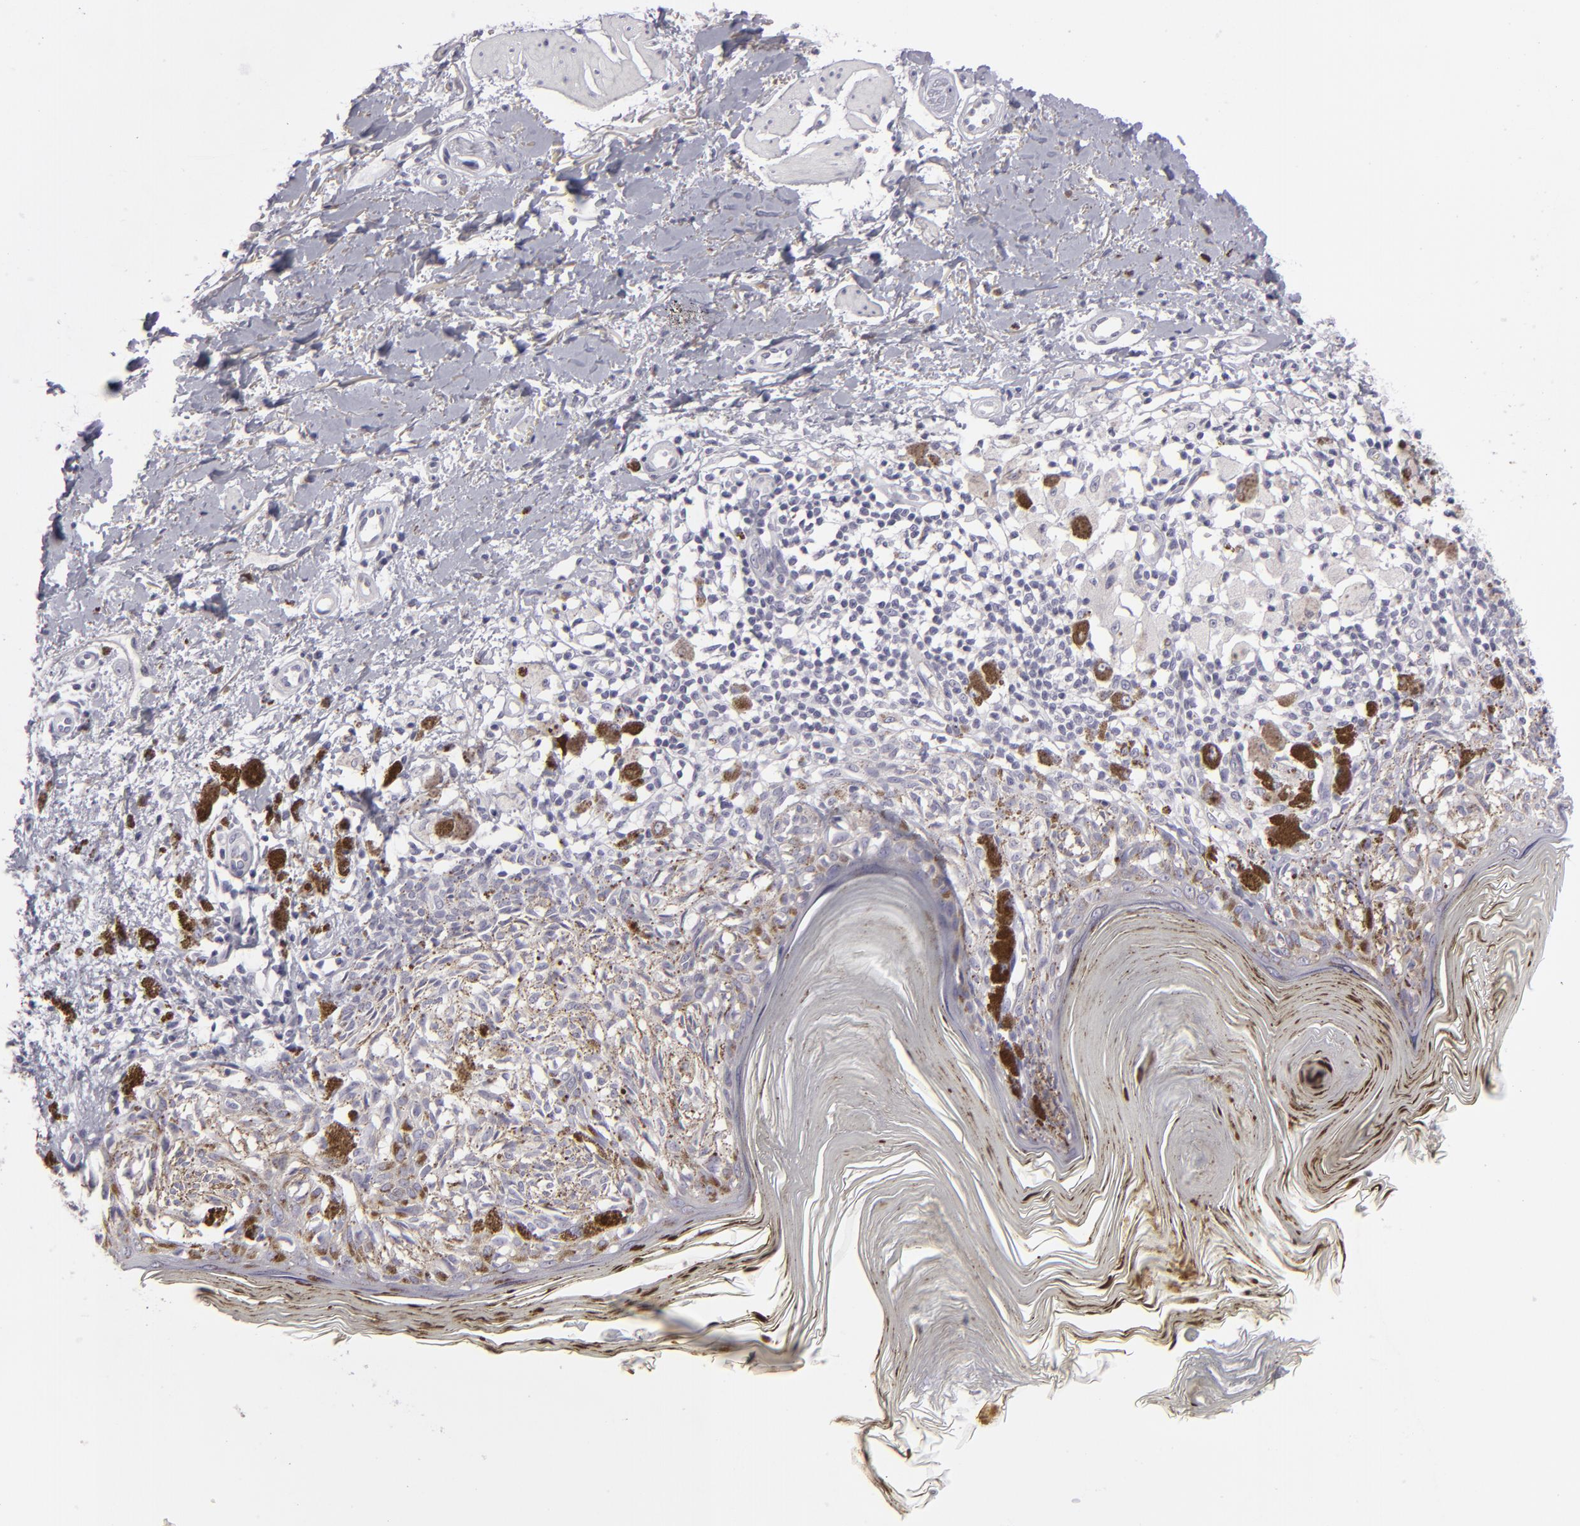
{"staining": {"intensity": "weak", "quantity": "25%-75%", "location": "cytoplasmic/membranous"}, "tissue": "melanoma", "cell_type": "Tumor cells", "image_type": "cancer", "snomed": [{"axis": "morphology", "description": "Malignant melanoma, NOS"}, {"axis": "topography", "description": "Skin"}], "caption": "Malignant melanoma stained for a protein exhibits weak cytoplasmic/membranous positivity in tumor cells.", "gene": "DLG4", "patient": {"sex": "male", "age": 88}}